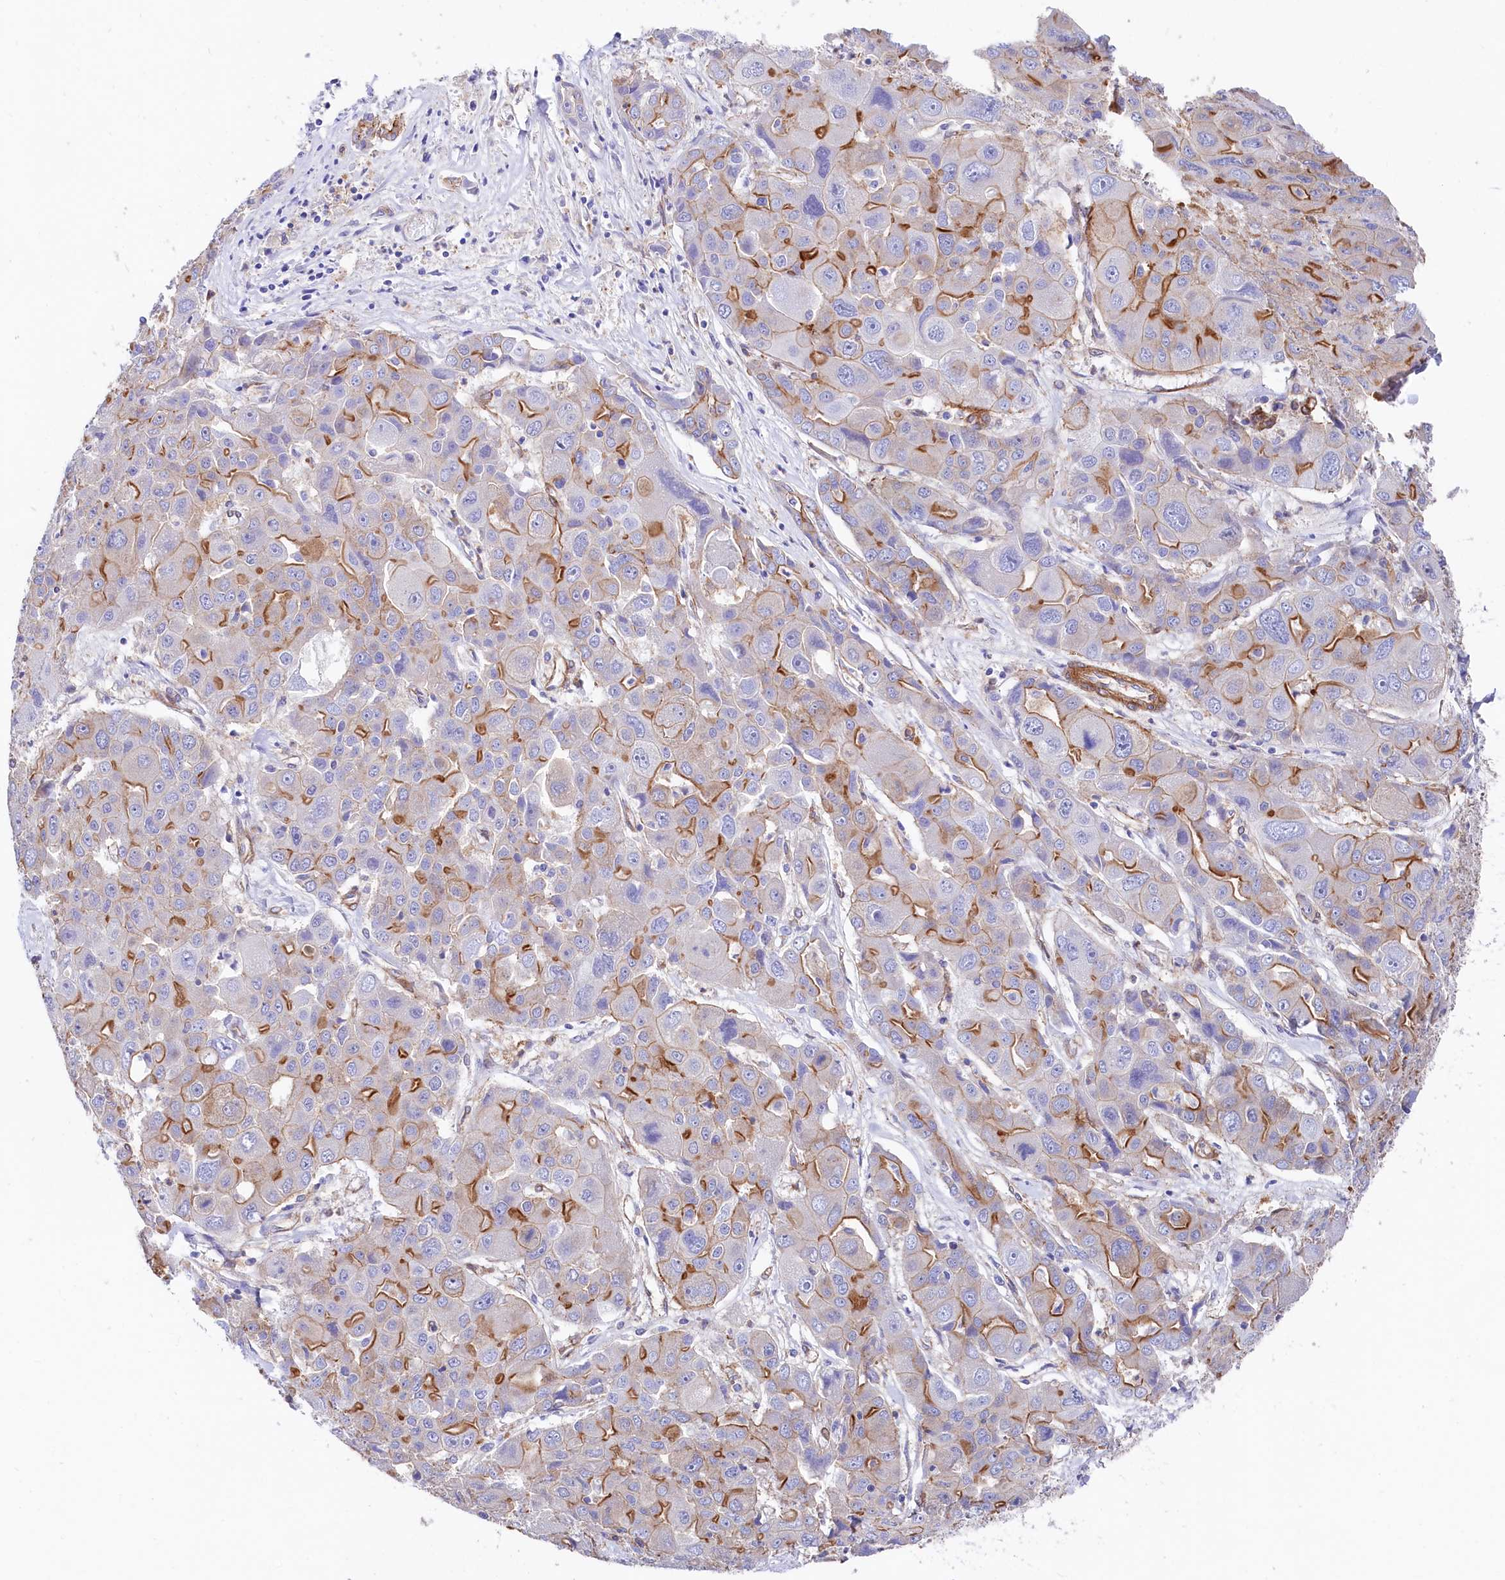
{"staining": {"intensity": "moderate", "quantity": "25%-75%", "location": "cytoplasmic/membranous"}, "tissue": "liver cancer", "cell_type": "Tumor cells", "image_type": "cancer", "snomed": [{"axis": "morphology", "description": "Cholangiocarcinoma"}, {"axis": "topography", "description": "Liver"}], "caption": "A high-resolution image shows immunohistochemistry staining of cholangiocarcinoma (liver), which displays moderate cytoplasmic/membranous staining in about 25%-75% of tumor cells.", "gene": "TNKS1BP1", "patient": {"sex": "male", "age": 67}}